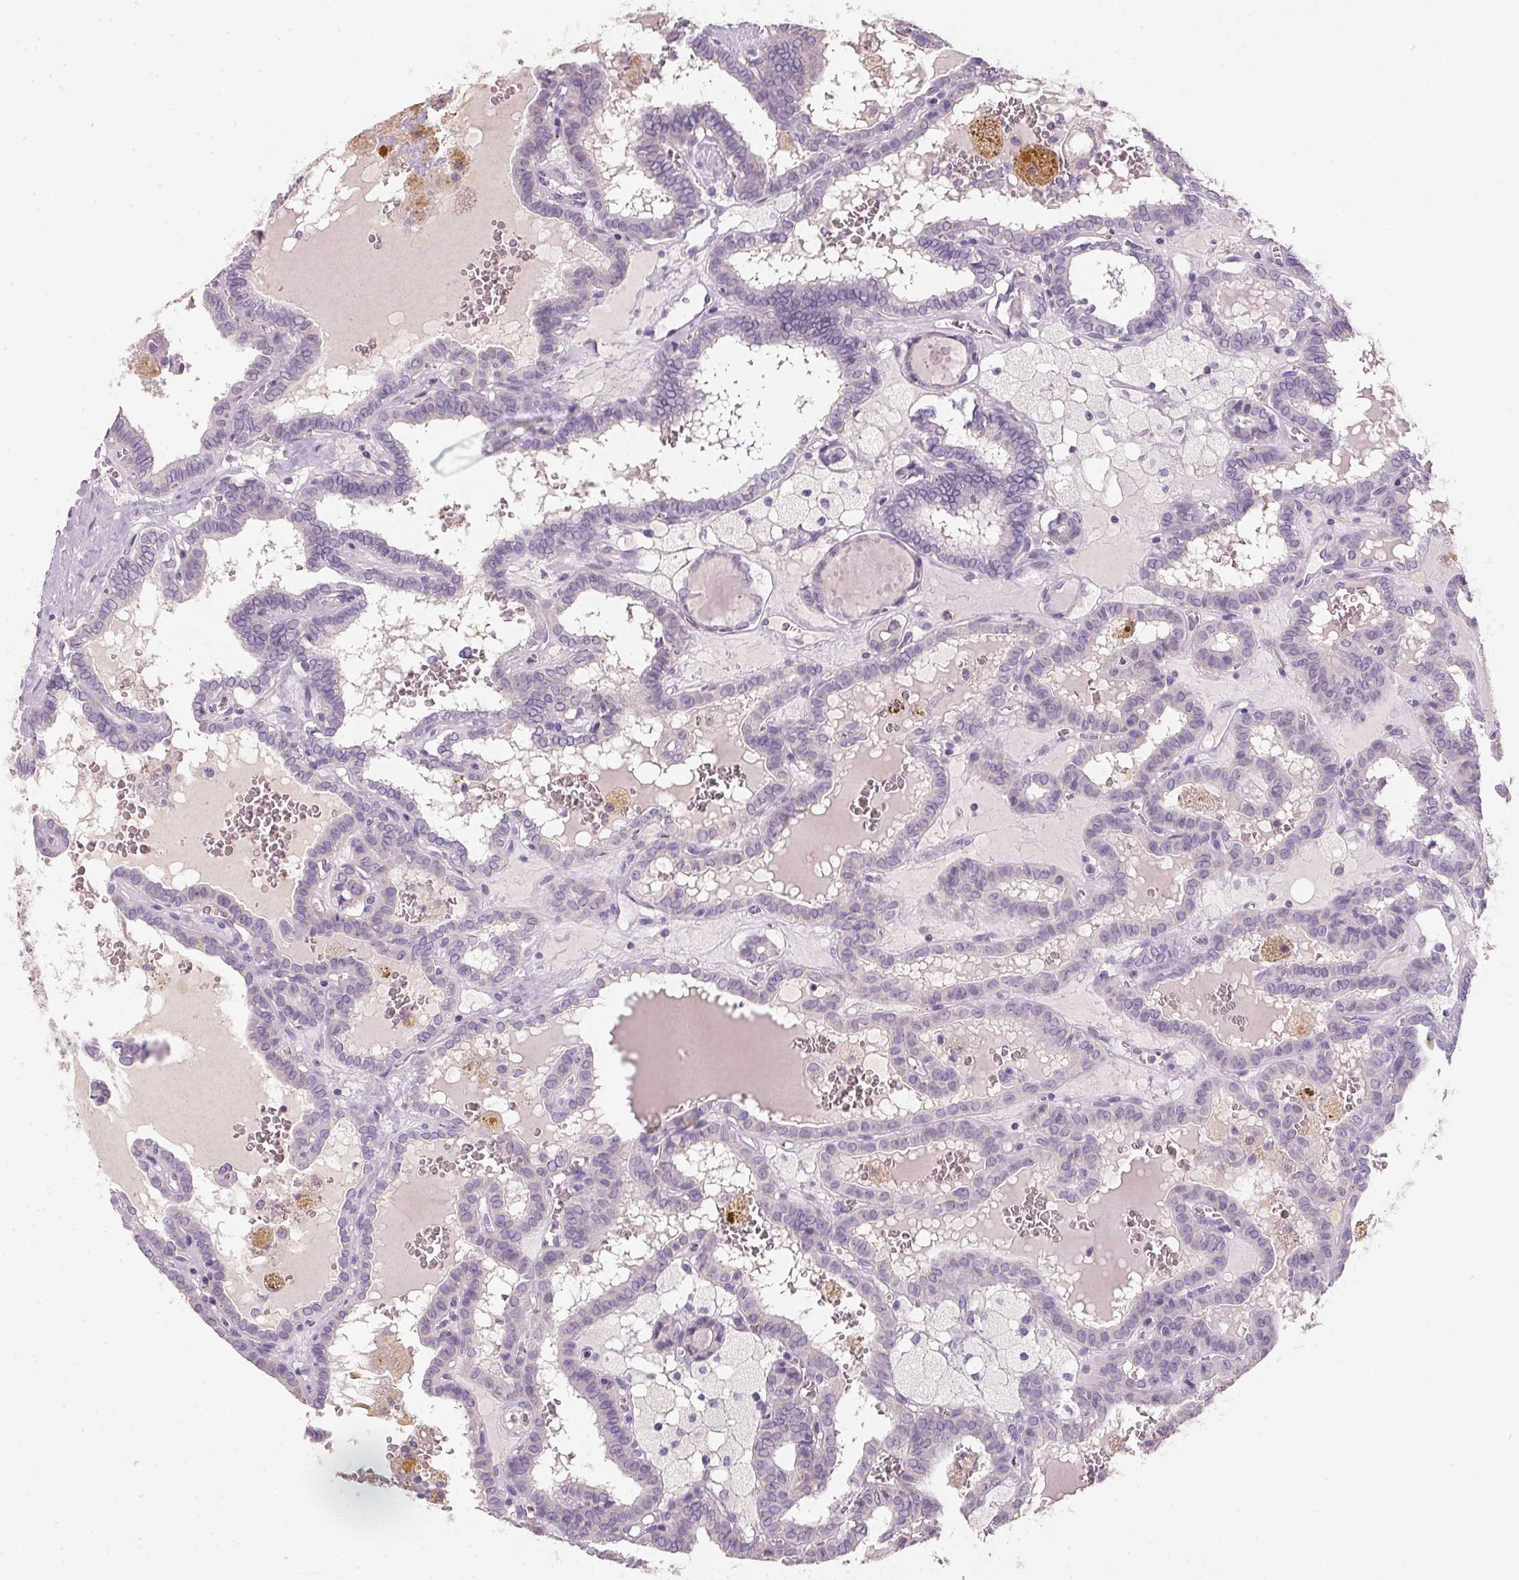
{"staining": {"intensity": "negative", "quantity": "none", "location": "none"}, "tissue": "thyroid cancer", "cell_type": "Tumor cells", "image_type": "cancer", "snomed": [{"axis": "morphology", "description": "Papillary adenocarcinoma, NOS"}, {"axis": "topography", "description": "Thyroid gland"}], "caption": "Immunohistochemistry (IHC) of thyroid cancer (papillary adenocarcinoma) shows no expression in tumor cells.", "gene": "HSD17B1", "patient": {"sex": "female", "age": 39}}